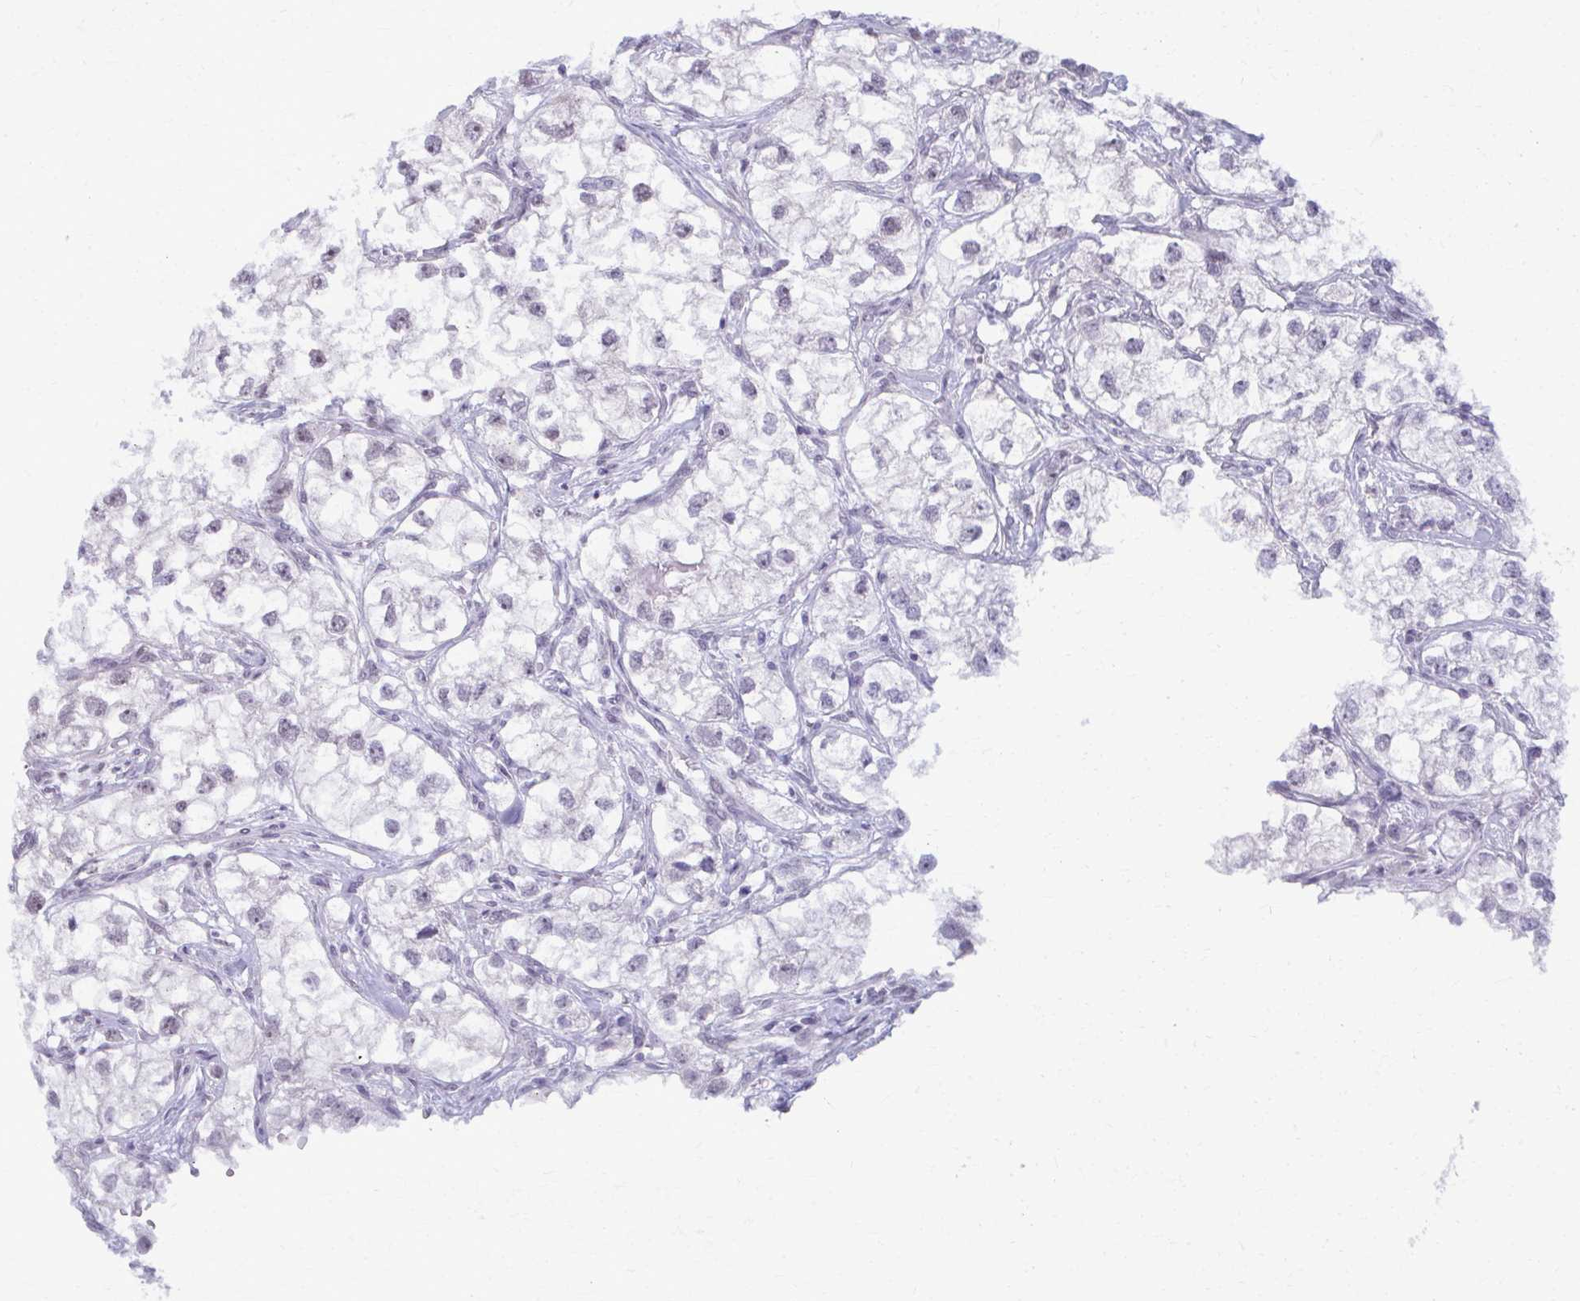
{"staining": {"intensity": "negative", "quantity": "none", "location": "none"}, "tissue": "renal cancer", "cell_type": "Tumor cells", "image_type": "cancer", "snomed": [{"axis": "morphology", "description": "Adenocarcinoma, NOS"}, {"axis": "topography", "description": "Kidney"}], "caption": "Human renal cancer (adenocarcinoma) stained for a protein using immunohistochemistry displays no staining in tumor cells.", "gene": "MAF1", "patient": {"sex": "male", "age": 59}}